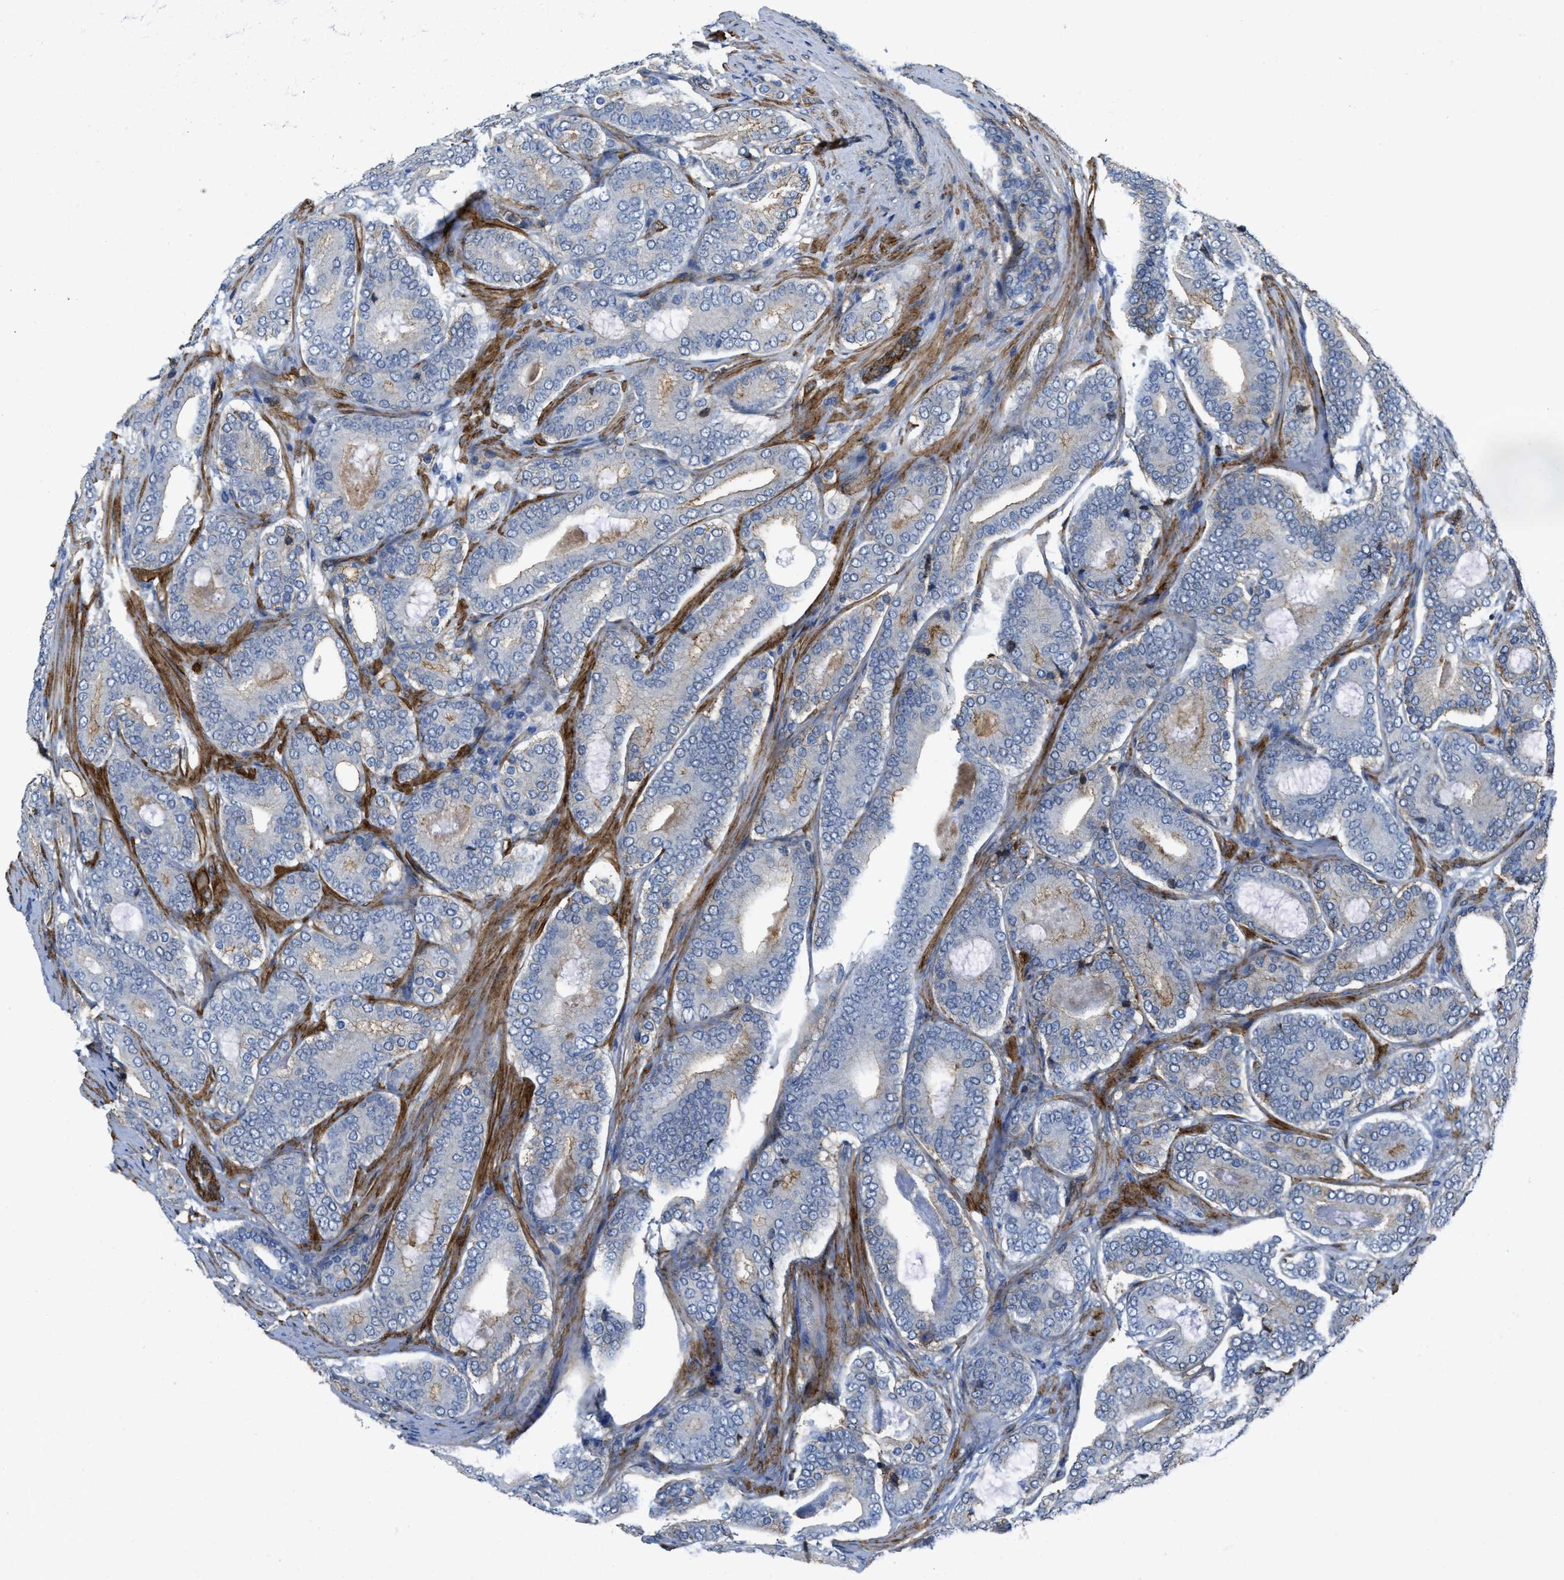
{"staining": {"intensity": "weak", "quantity": "<25%", "location": "cytoplasmic/membranous"}, "tissue": "prostate cancer", "cell_type": "Tumor cells", "image_type": "cancer", "snomed": [{"axis": "morphology", "description": "Adenocarcinoma, High grade"}, {"axis": "topography", "description": "Prostate"}], "caption": "This photomicrograph is of prostate cancer (adenocarcinoma (high-grade)) stained with IHC to label a protein in brown with the nuclei are counter-stained blue. There is no staining in tumor cells.", "gene": "NAB1", "patient": {"sex": "male", "age": 60}}